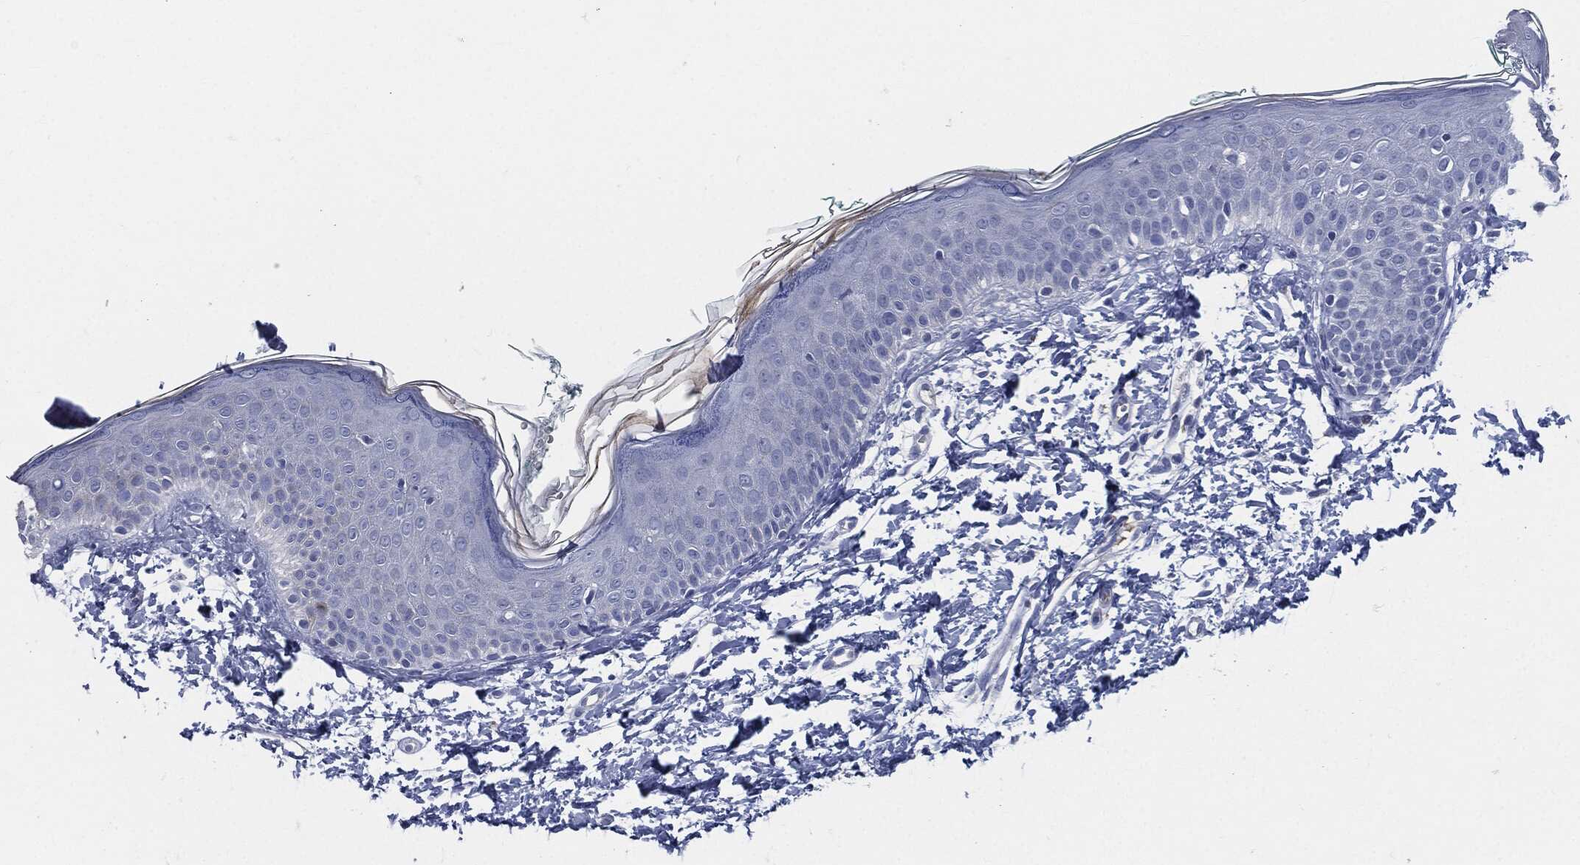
{"staining": {"intensity": "negative", "quantity": "none", "location": "none"}, "tissue": "skin", "cell_type": "Fibroblasts", "image_type": "normal", "snomed": [{"axis": "morphology", "description": "Normal tissue, NOS"}, {"axis": "morphology", "description": "Basal cell carcinoma"}, {"axis": "topography", "description": "Skin"}], "caption": "IHC of benign human skin displays no expression in fibroblasts. (Stains: DAB (3,3'-diaminobenzidine) immunohistochemistry with hematoxylin counter stain, Microscopy: brightfield microscopy at high magnification).", "gene": "CD27", "patient": {"sex": "male", "age": 33}}